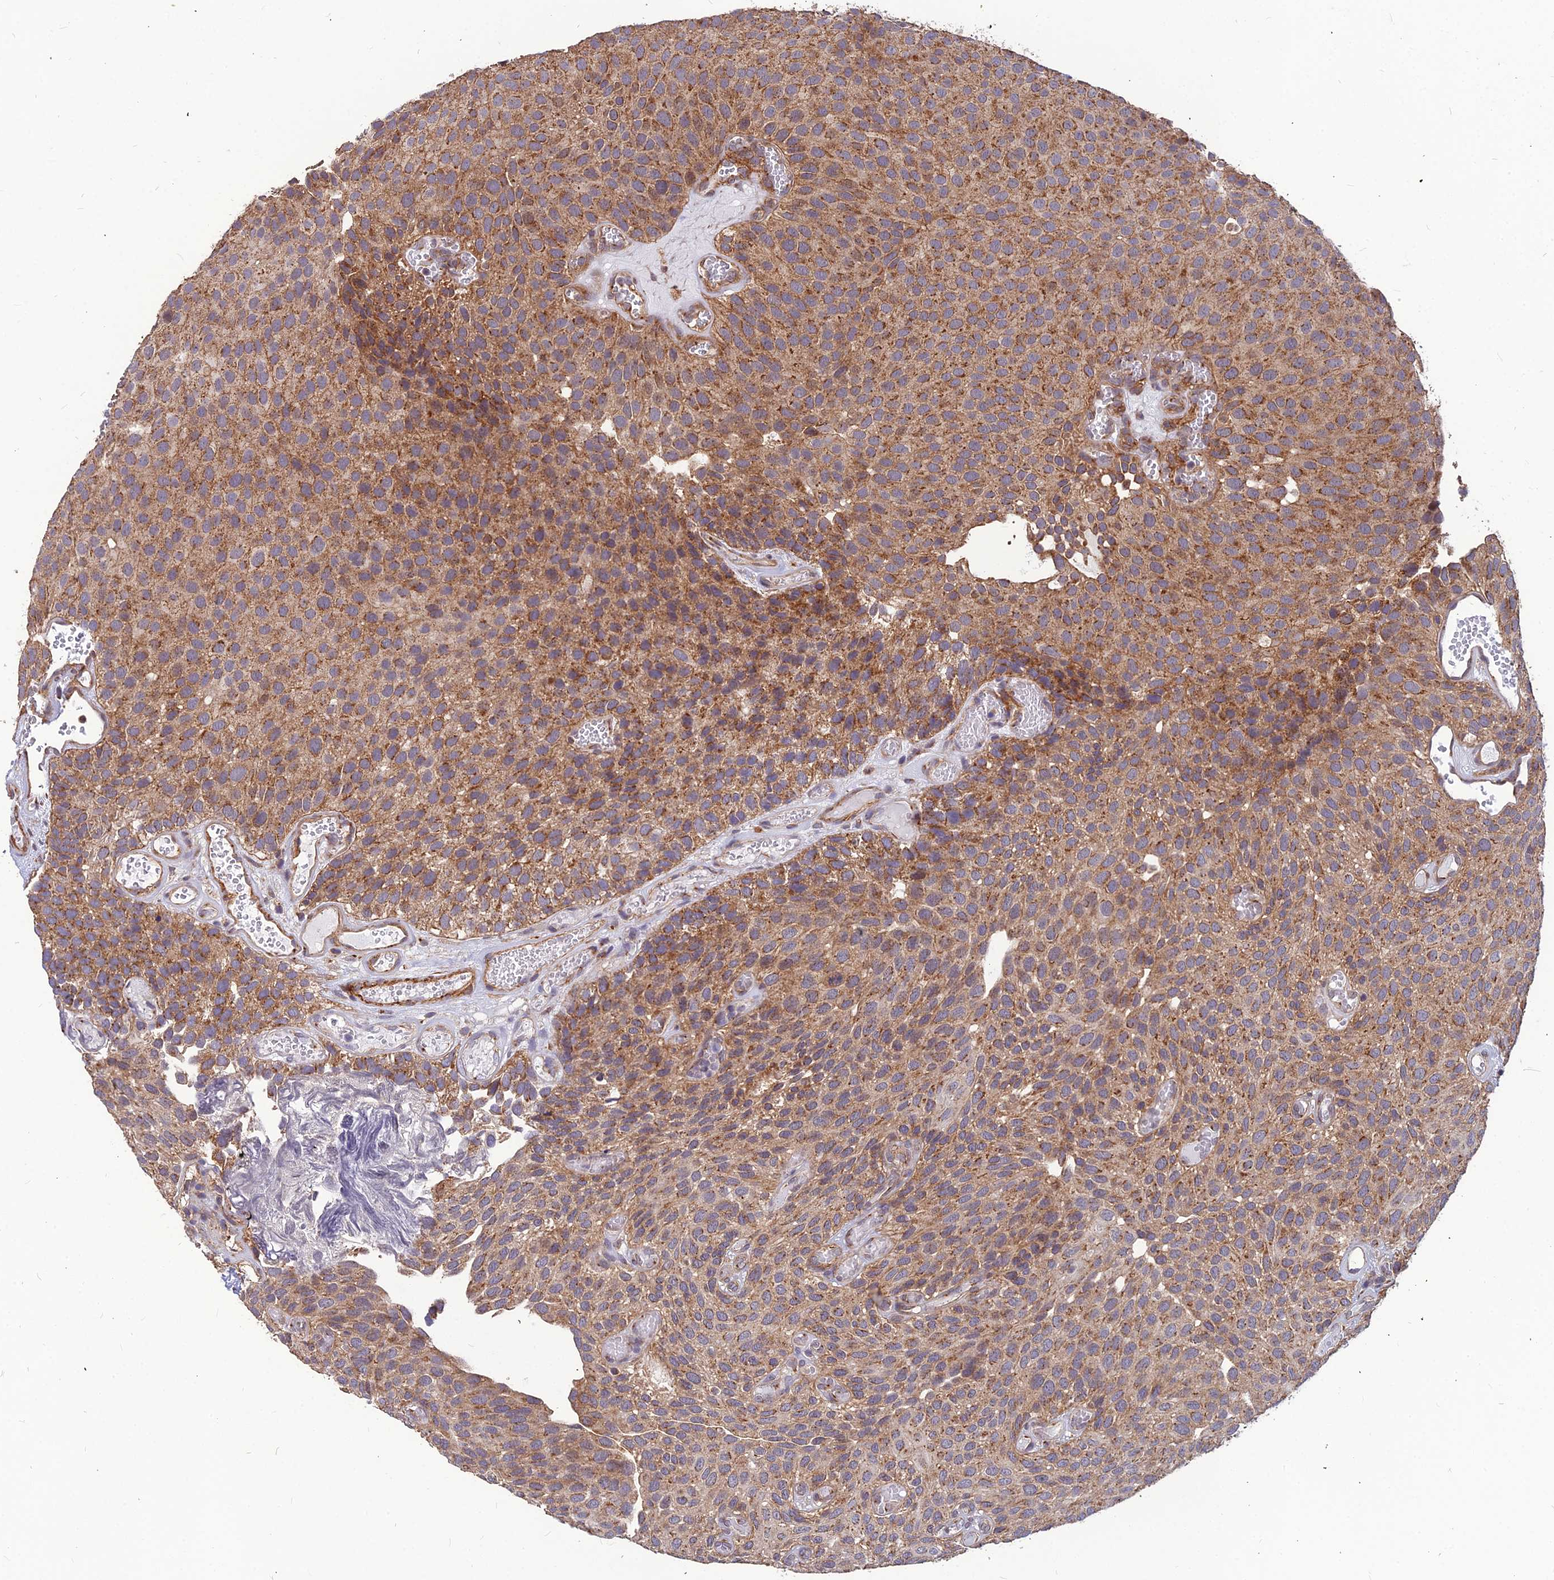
{"staining": {"intensity": "moderate", "quantity": ">75%", "location": "cytoplasmic/membranous"}, "tissue": "urothelial cancer", "cell_type": "Tumor cells", "image_type": "cancer", "snomed": [{"axis": "morphology", "description": "Urothelial carcinoma, Low grade"}, {"axis": "topography", "description": "Urinary bladder"}], "caption": "A micrograph of urothelial cancer stained for a protein reveals moderate cytoplasmic/membranous brown staining in tumor cells.", "gene": "LEKR1", "patient": {"sex": "male", "age": 89}}